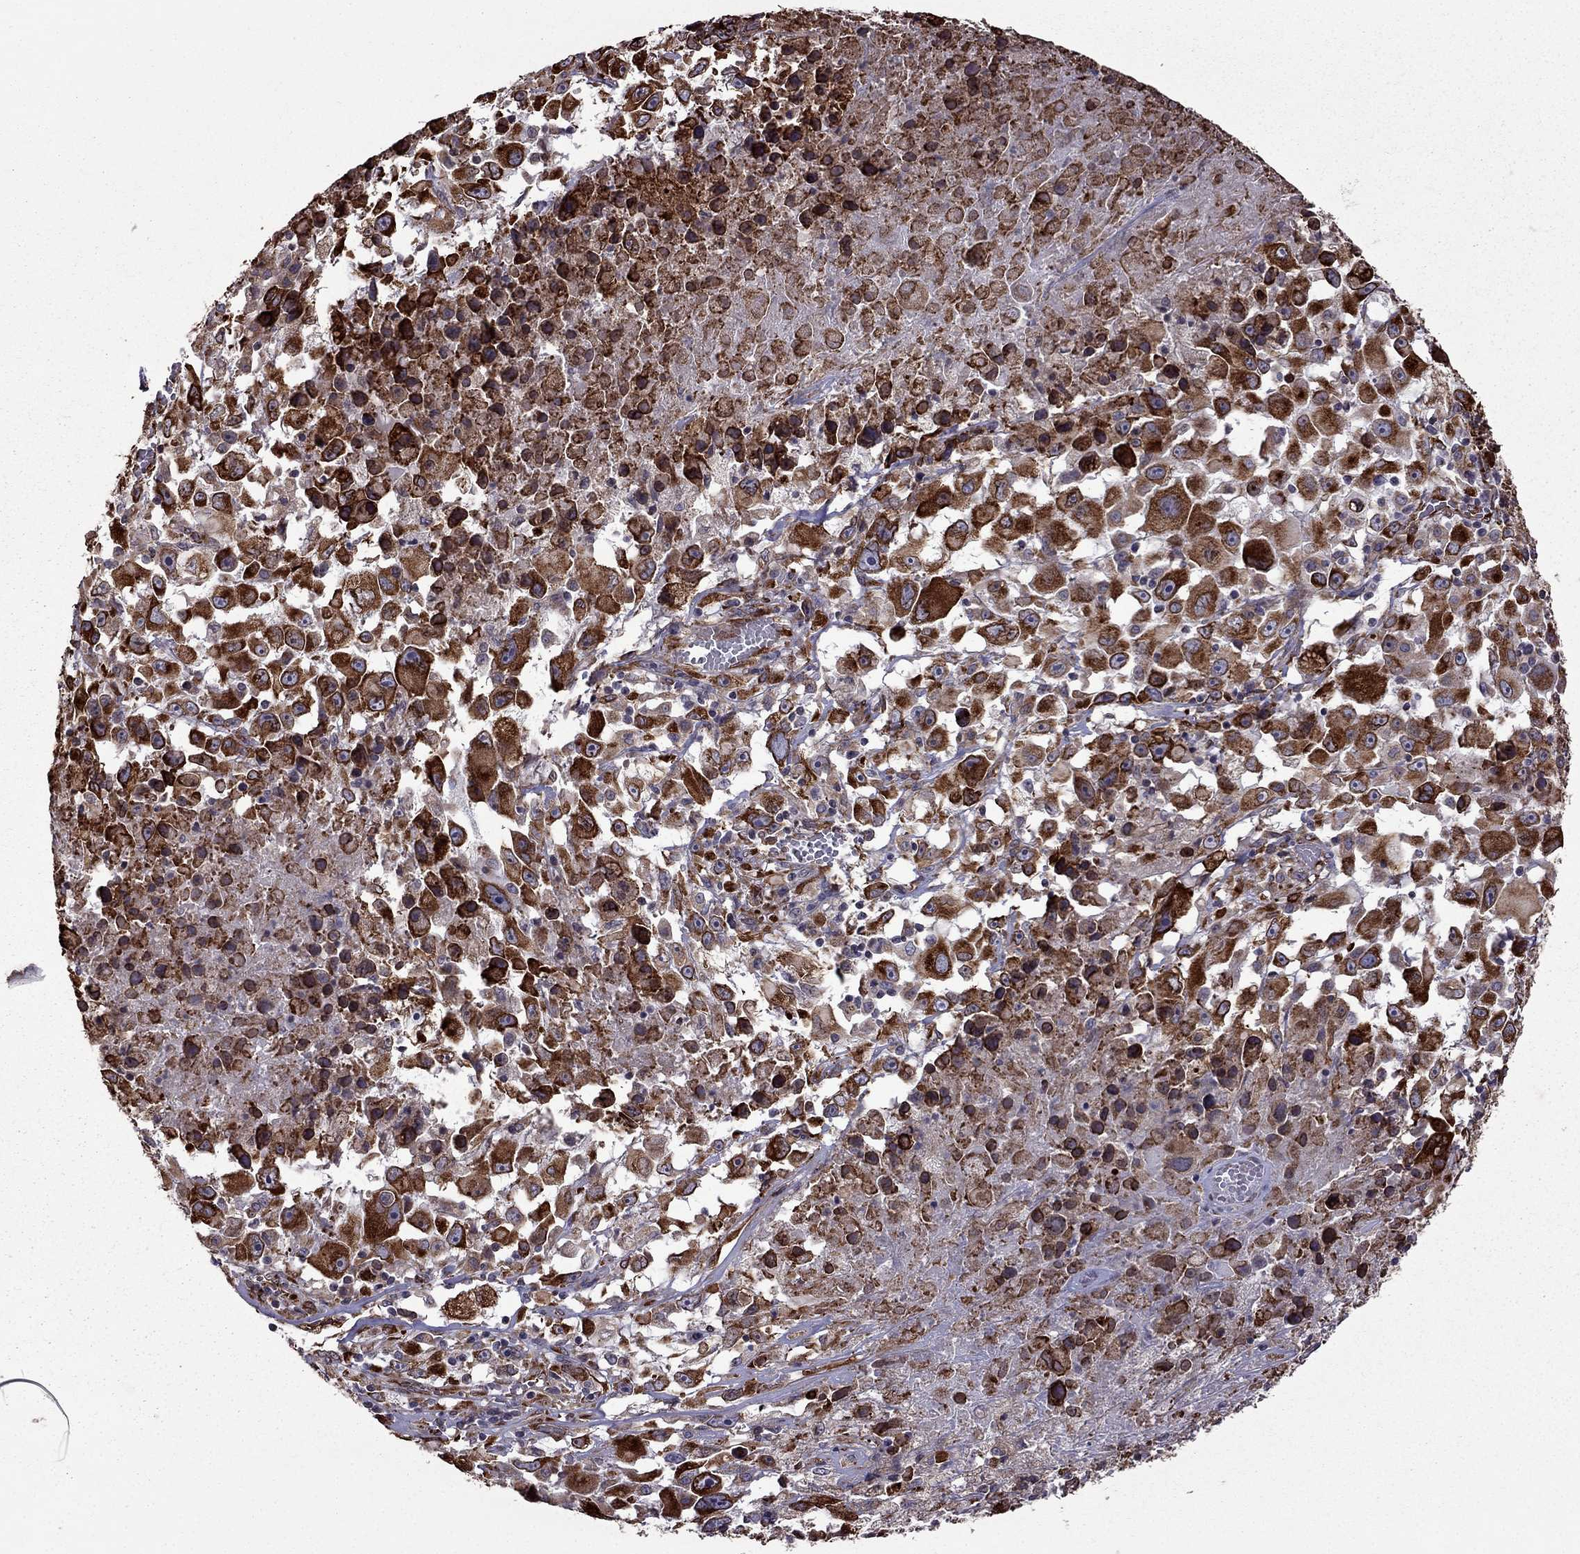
{"staining": {"intensity": "strong", "quantity": ">75%", "location": "cytoplasmic/membranous"}, "tissue": "melanoma", "cell_type": "Tumor cells", "image_type": "cancer", "snomed": [{"axis": "morphology", "description": "Malignant melanoma, Metastatic site"}, {"axis": "topography", "description": "Soft tissue"}], "caption": "Tumor cells demonstrate high levels of strong cytoplasmic/membranous expression in approximately >75% of cells in melanoma. Nuclei are stained in blue.", "gene": "IKBIP", "patient": {"sex": "male", "age": 50}}